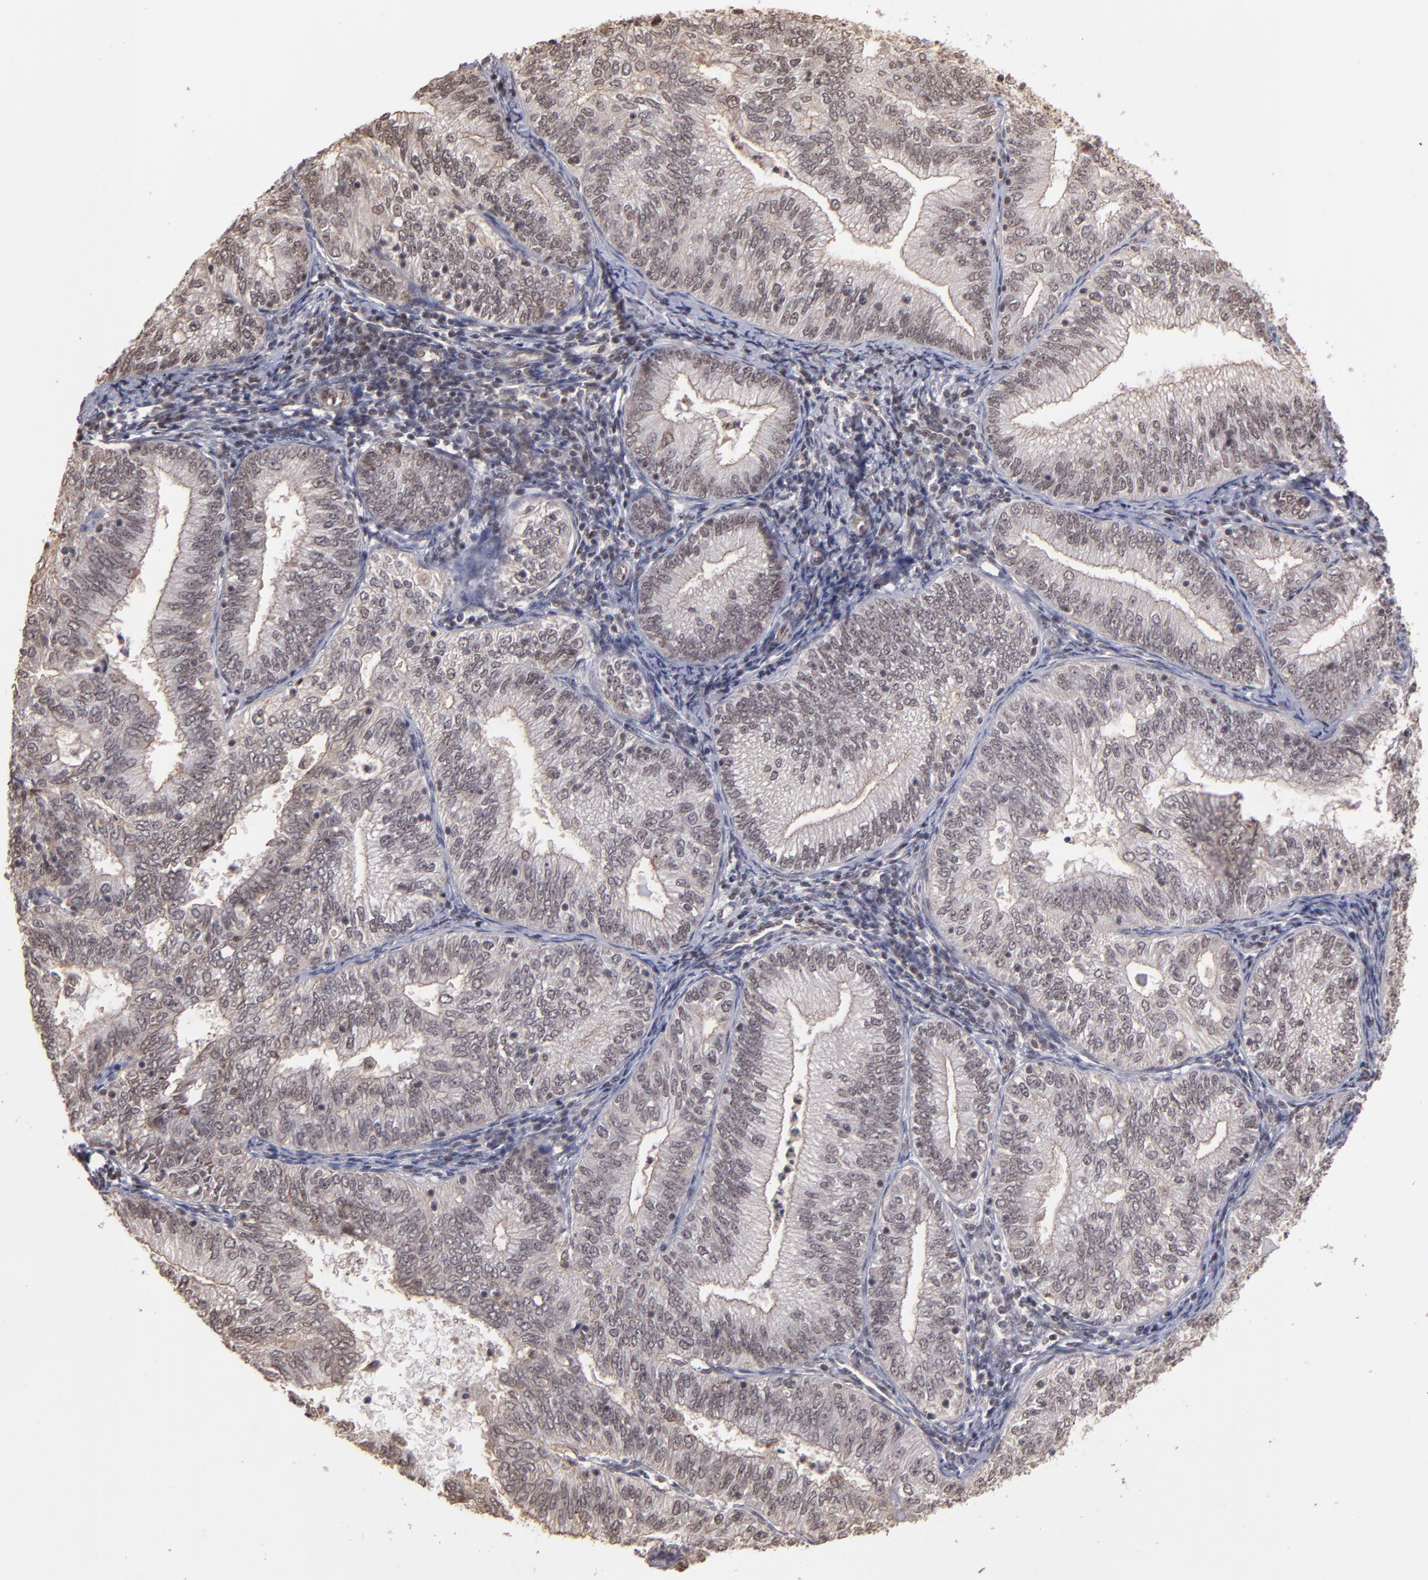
{"staining": {"intensity": "weak", "quantity": "<25%", "location": "nuclear"}, "tissue": "endometrial cancer", "cell_type": "Tumor cells", "image_type": "cancer", "snomed": [{"axis": "morphology", "description": "Adenocarcinoma, NOS"}, {"axis": "topography", "description": "Endometrium"}], "caption": "Endometrial cancer was stained to show a protein in brown. There is no significant expression in tumor cells.", "gene": "TERF2", "patient": {"sex": "female", "age": 69}}